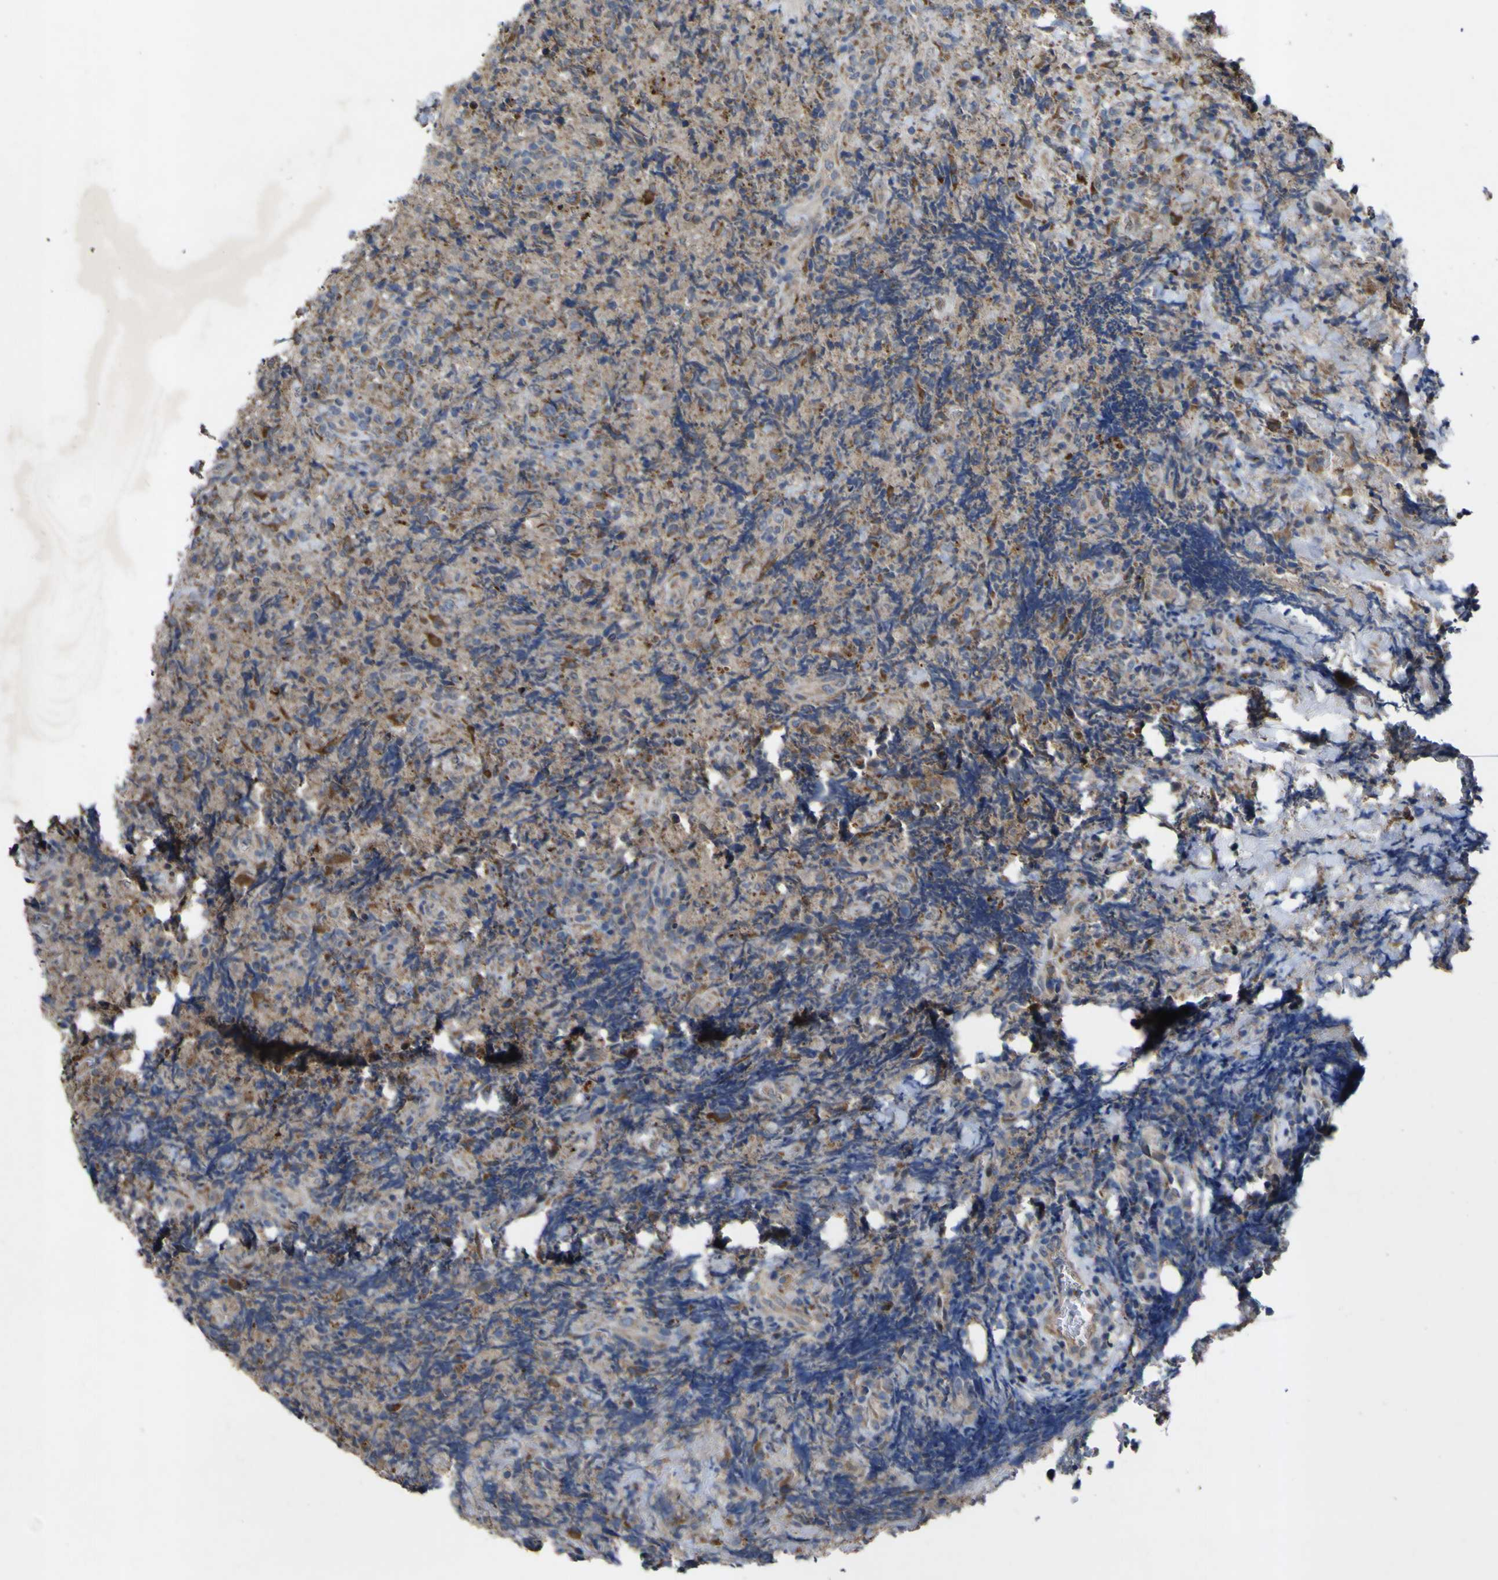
{"staining": {"intensity": "weak", "quantity": "<25%", "location": "cytoplasmic/membranous"}, "tissue": "lymphoma", "cell_type": "Tumor cells", "image_type": "cancer", "snomed": [{"axis": "morphology", "description": "Malignant lymphoma, non-Hodgkin's type, High grade"}, {"axis": "topography", "description": "Tonsil"}], "caption": "Lymphoma stained for a protein using immunohistochemistry (IHC) demonstrates no expression tumor cells.", "gene": "IRAK2", "patient": {"sex": "female", "age": 36}}